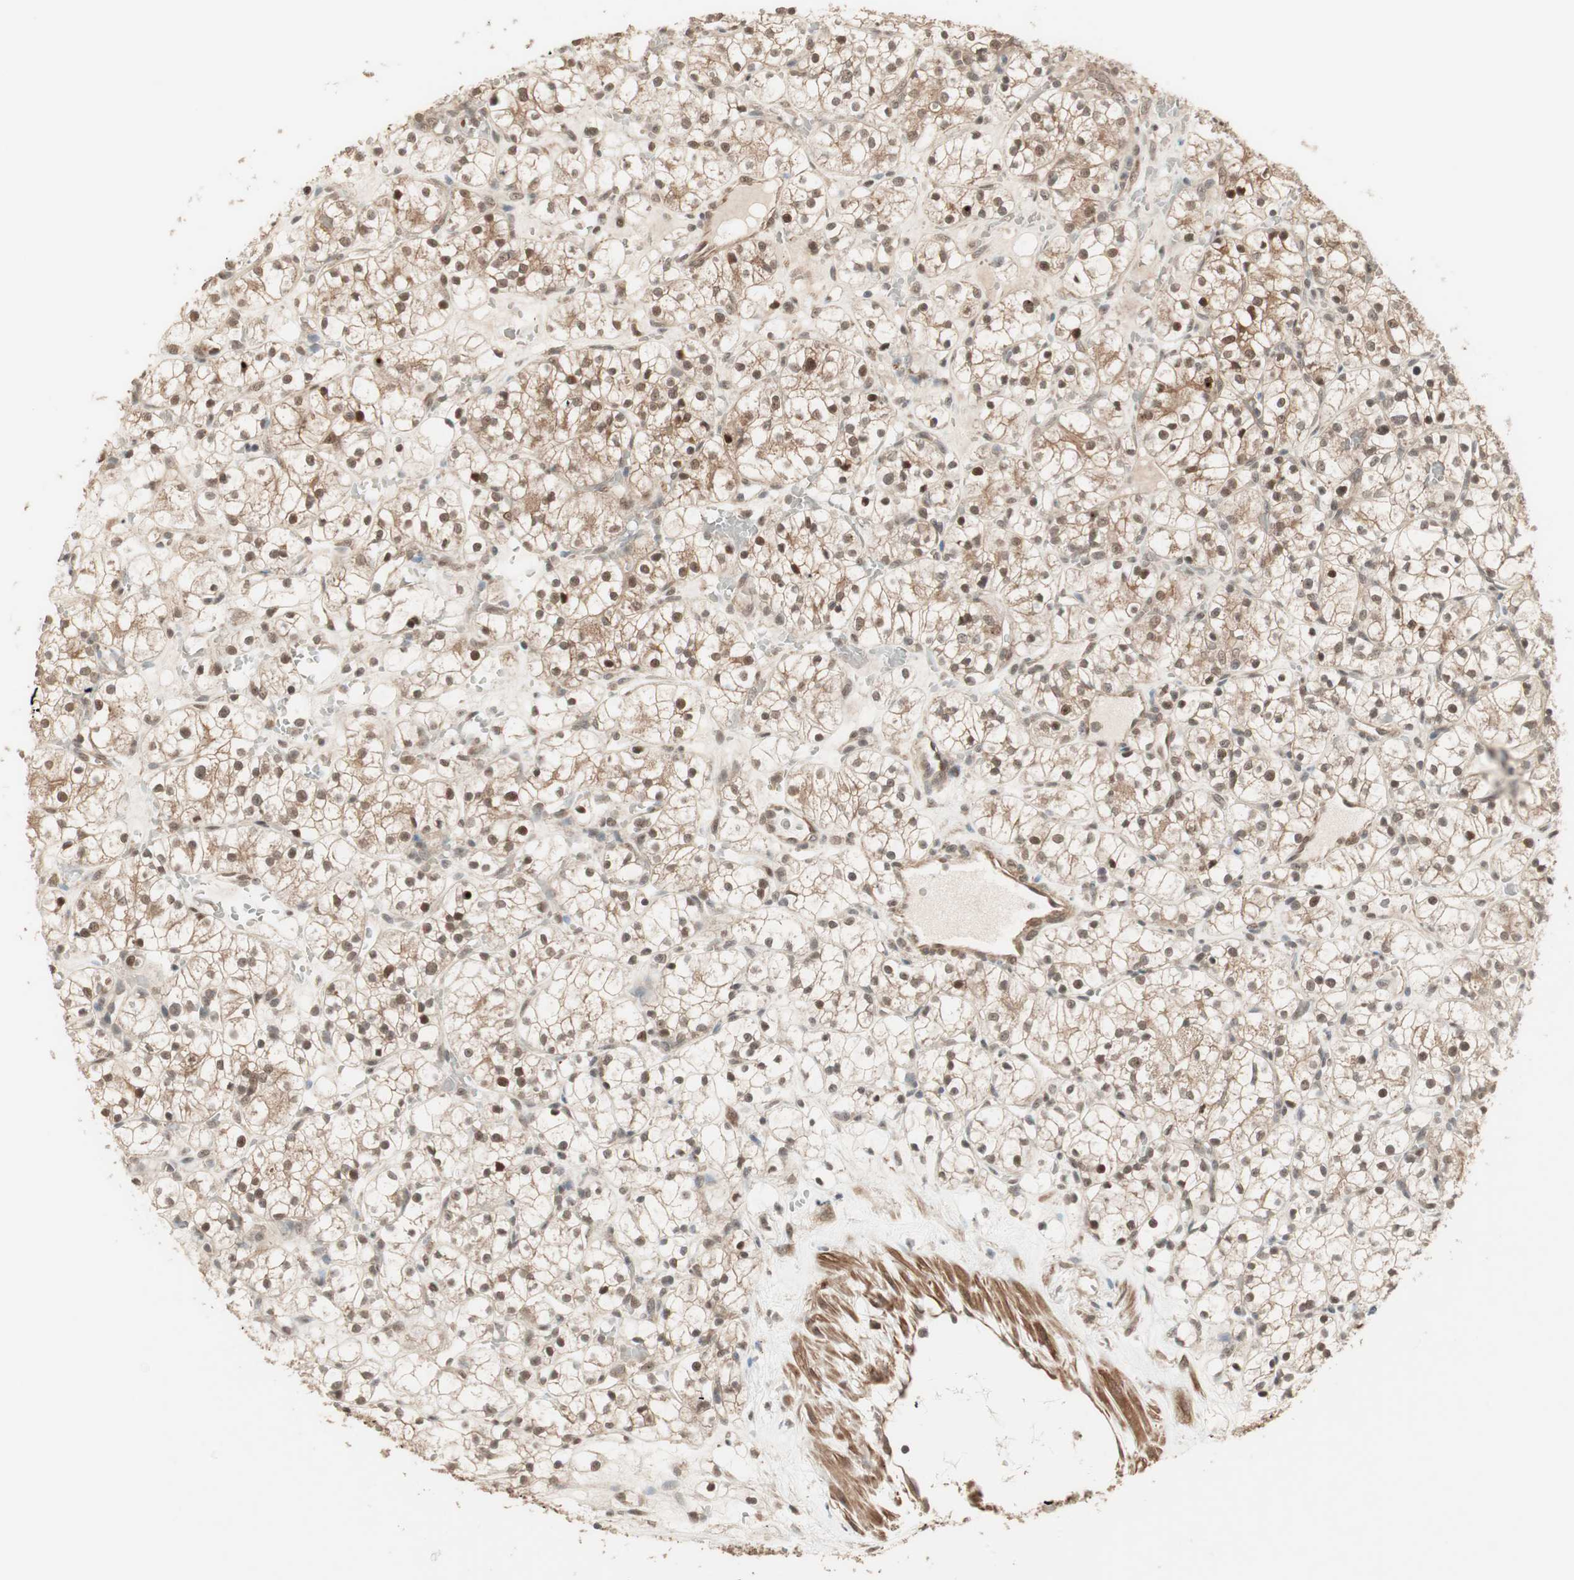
{"staining": {"intensity": "moderate", "quantity": ">75%", "location": "cytoplasmic/membranous,nuclear"}, "tissue": "renal cancer", "cell_type": "Tumor cells", "image_type": "cancer", "snomed": [{"axis": "morphology", "description": "Adenocarcinoma, NOS"}, {"axis": "topography", "description": "Kidney"}], "caption": "Tumor cells display medium levels of moderate cytoplasmic/membranous and nuclear expression in about >75% of cells in human adenocarcinoma (renal).", "gene": "ZSCAN31", "patient": {"sex": "female", "age": 60}}